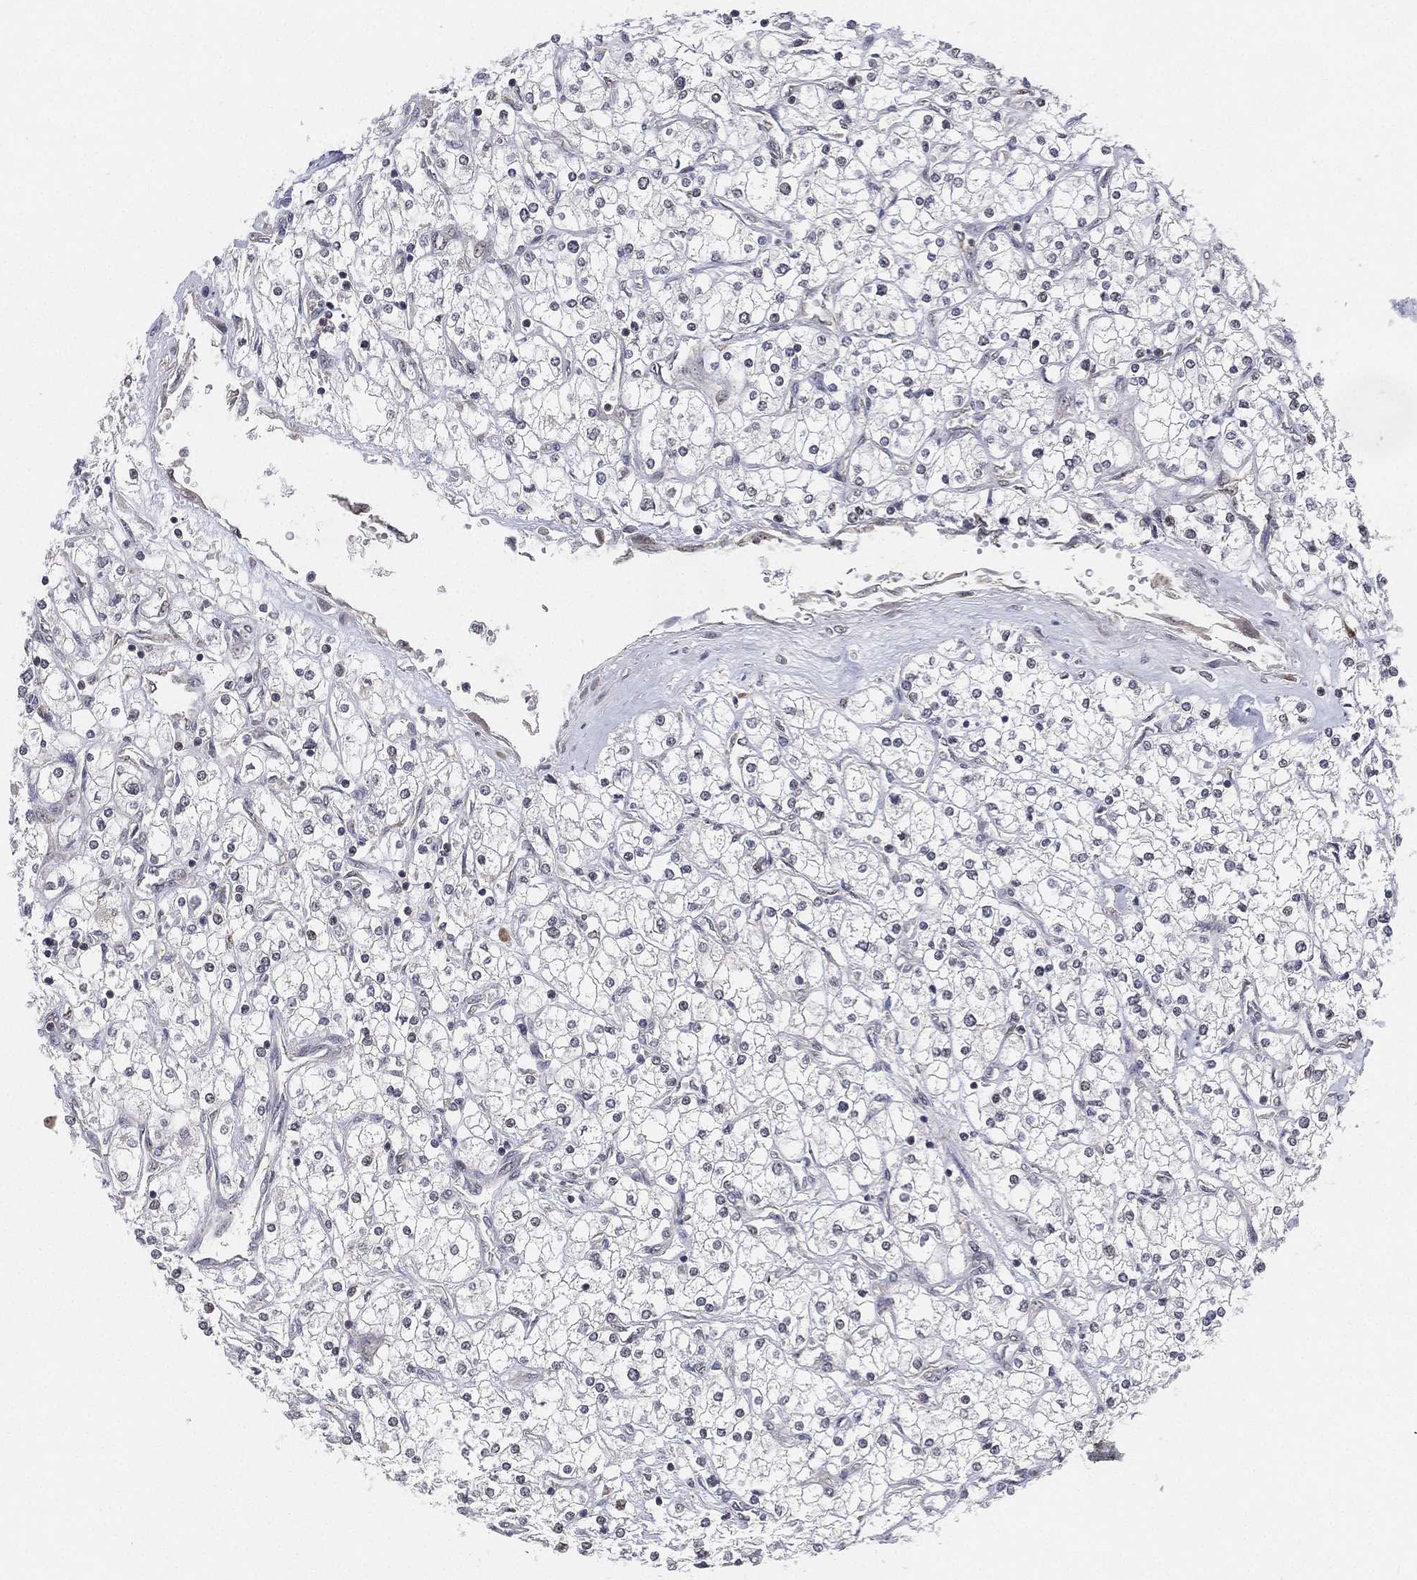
{"staining": {"intensity": "negative", "quantity": "none", "location": "none"}, "tissue": "renal cancer", "cell_type": "Tumor cells", "image_type": "cancer", "snomed": [{"axis": "morphology", "description": "Adenocarcinoma, NOS"}, {"axis": "topography", "description": "Kidney"}], "caption": "An IHC micrograph of renal adenocarcinoma is shown. There is no staining in tumor cells of renal adenocarcinoma. (Stains: DAB immunohistochemistry with hematoxylin counter stain, Microscopy: brightfield microscopy at high magnification).", "gene": "PPP1R16B", "patient": {"sex": "male", "age": 80}}